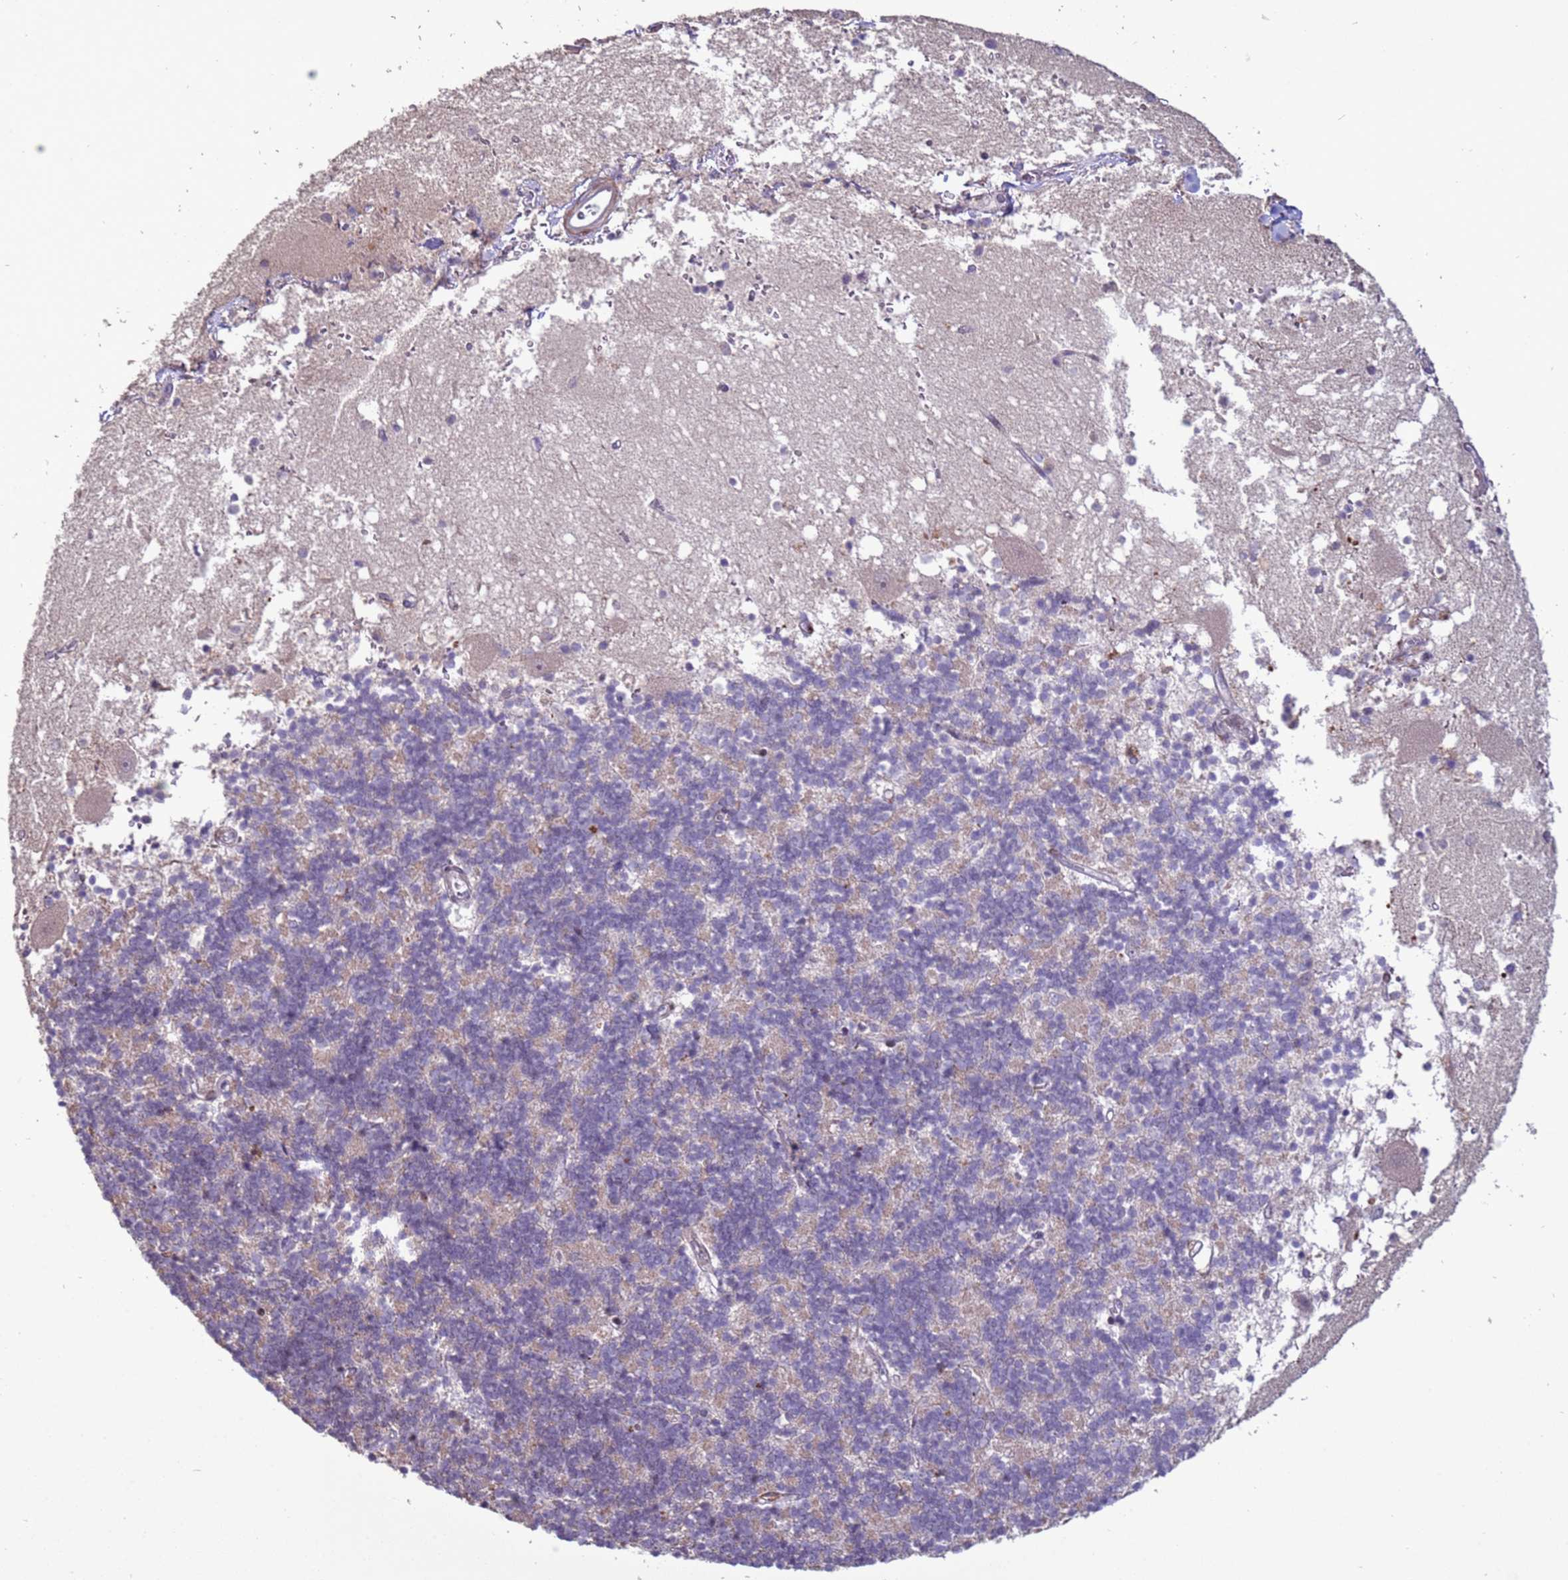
{"staining": {"intensity": "negative", "quantity": "none", "location": "none"}, "tissue": "cerebellum", "cell_type": "Cells in granular layer", "image_type": "normal", "snomed": [{"axis": "morphology", "description": "Normal tissue, NOS"}, {"axis": "topography", "description": "Cerebellum"}], "caption": "Immunohistochemistry photomicrograph of unremarkable human cerebellum stained for a protein (brown), which shows no expression in cells in granular layer.", "gene": "HGH1", "patient": {"sex": "male", "age": 54}}